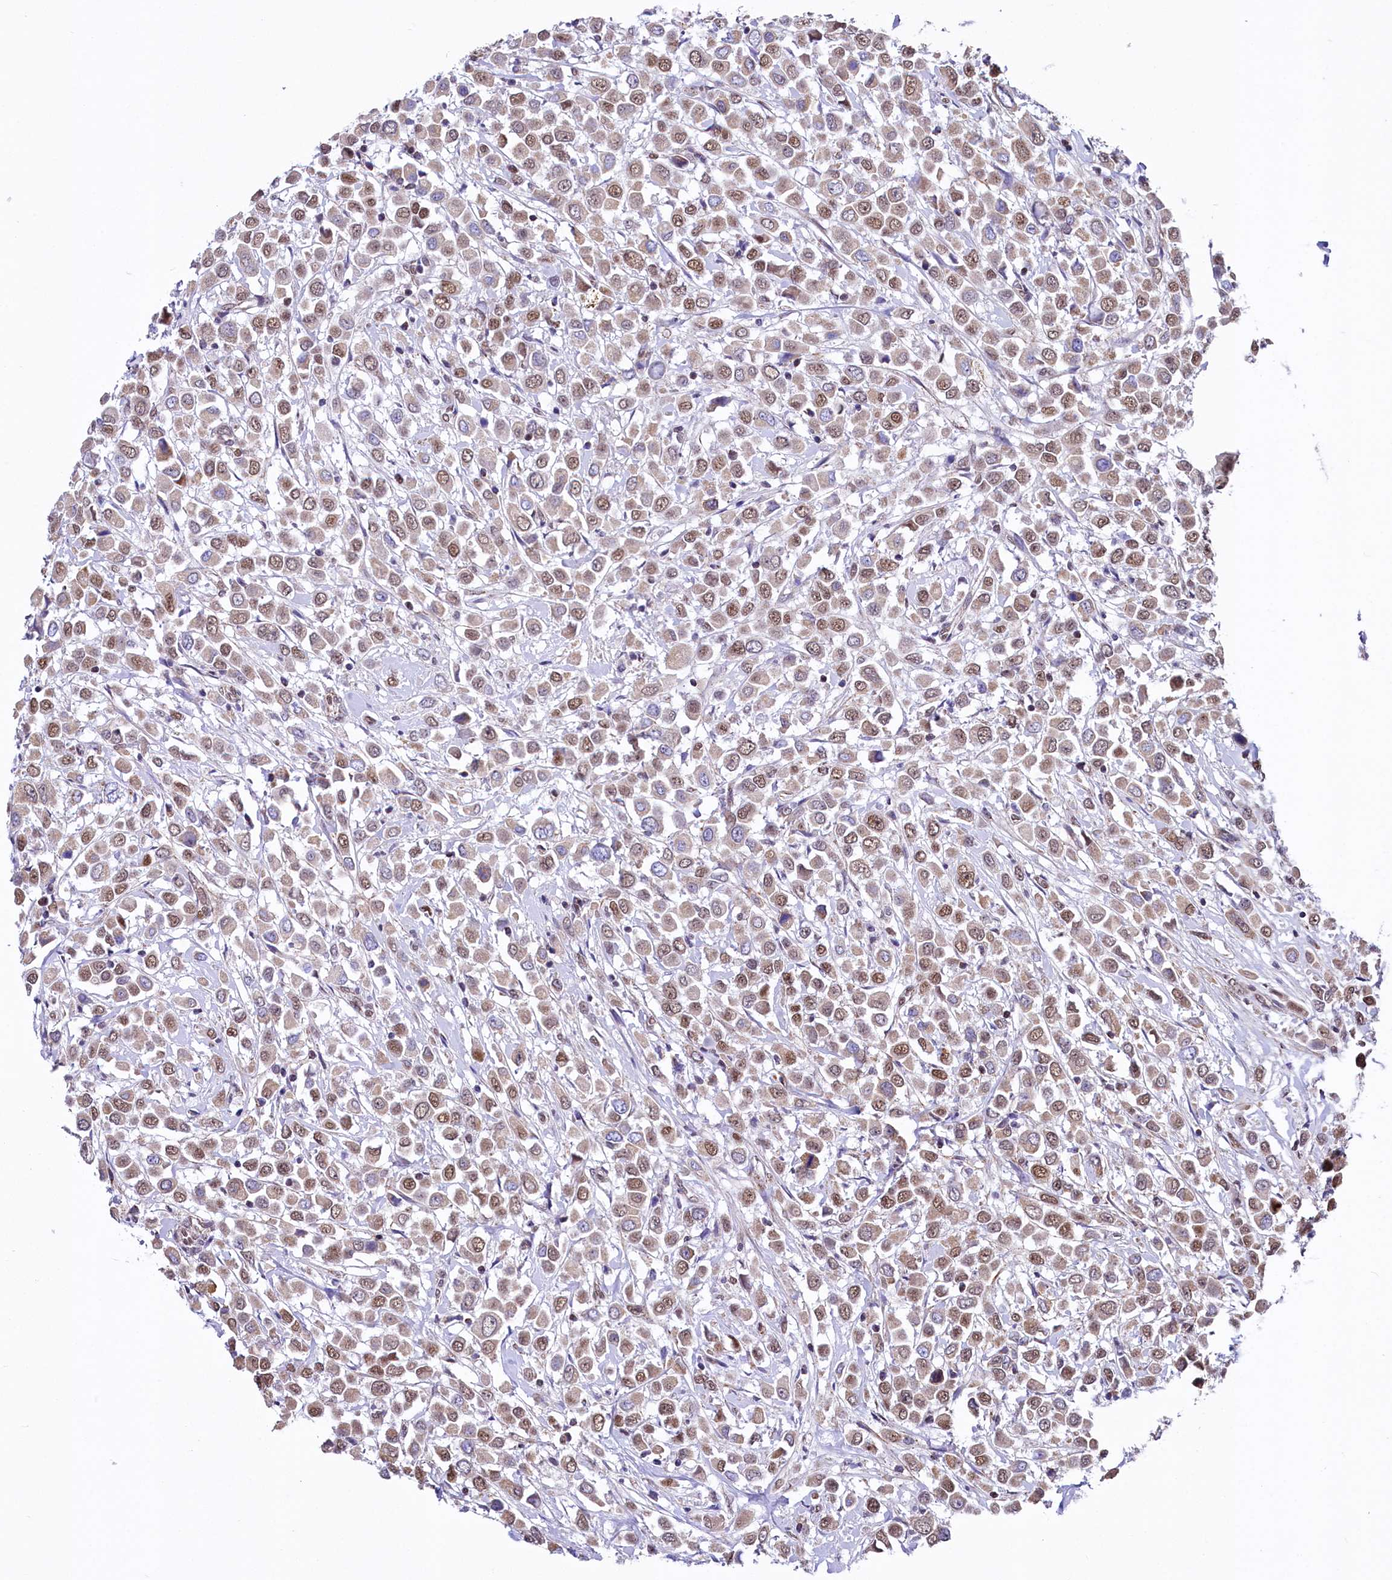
{"staining": {"intensity": "moderate", "quantity": ">75%", "location": "cytoplasmic/membranous,nuclear"}, "tissue": "breast cancer", "cell_type": "Tumor cells", "image_type": "cancer", "snomed": [{"axis": "morphology", "description": "Duct carcinoma"}, {"axis": "topography", "description": "Breast"}], "caption": "IHC of breast infiltrating ductal carcinoma shows medium levels of moderate cytoplasmic/membranous and nuclear expression in about >75% of tumor cells. The protein of interest is stained brown, and the nuclei are stained in blue (DAB IHC with brightfield microscopy, high magnification).", "gene": "MORN3", "patient": {"sex": "female", "age": 61}}